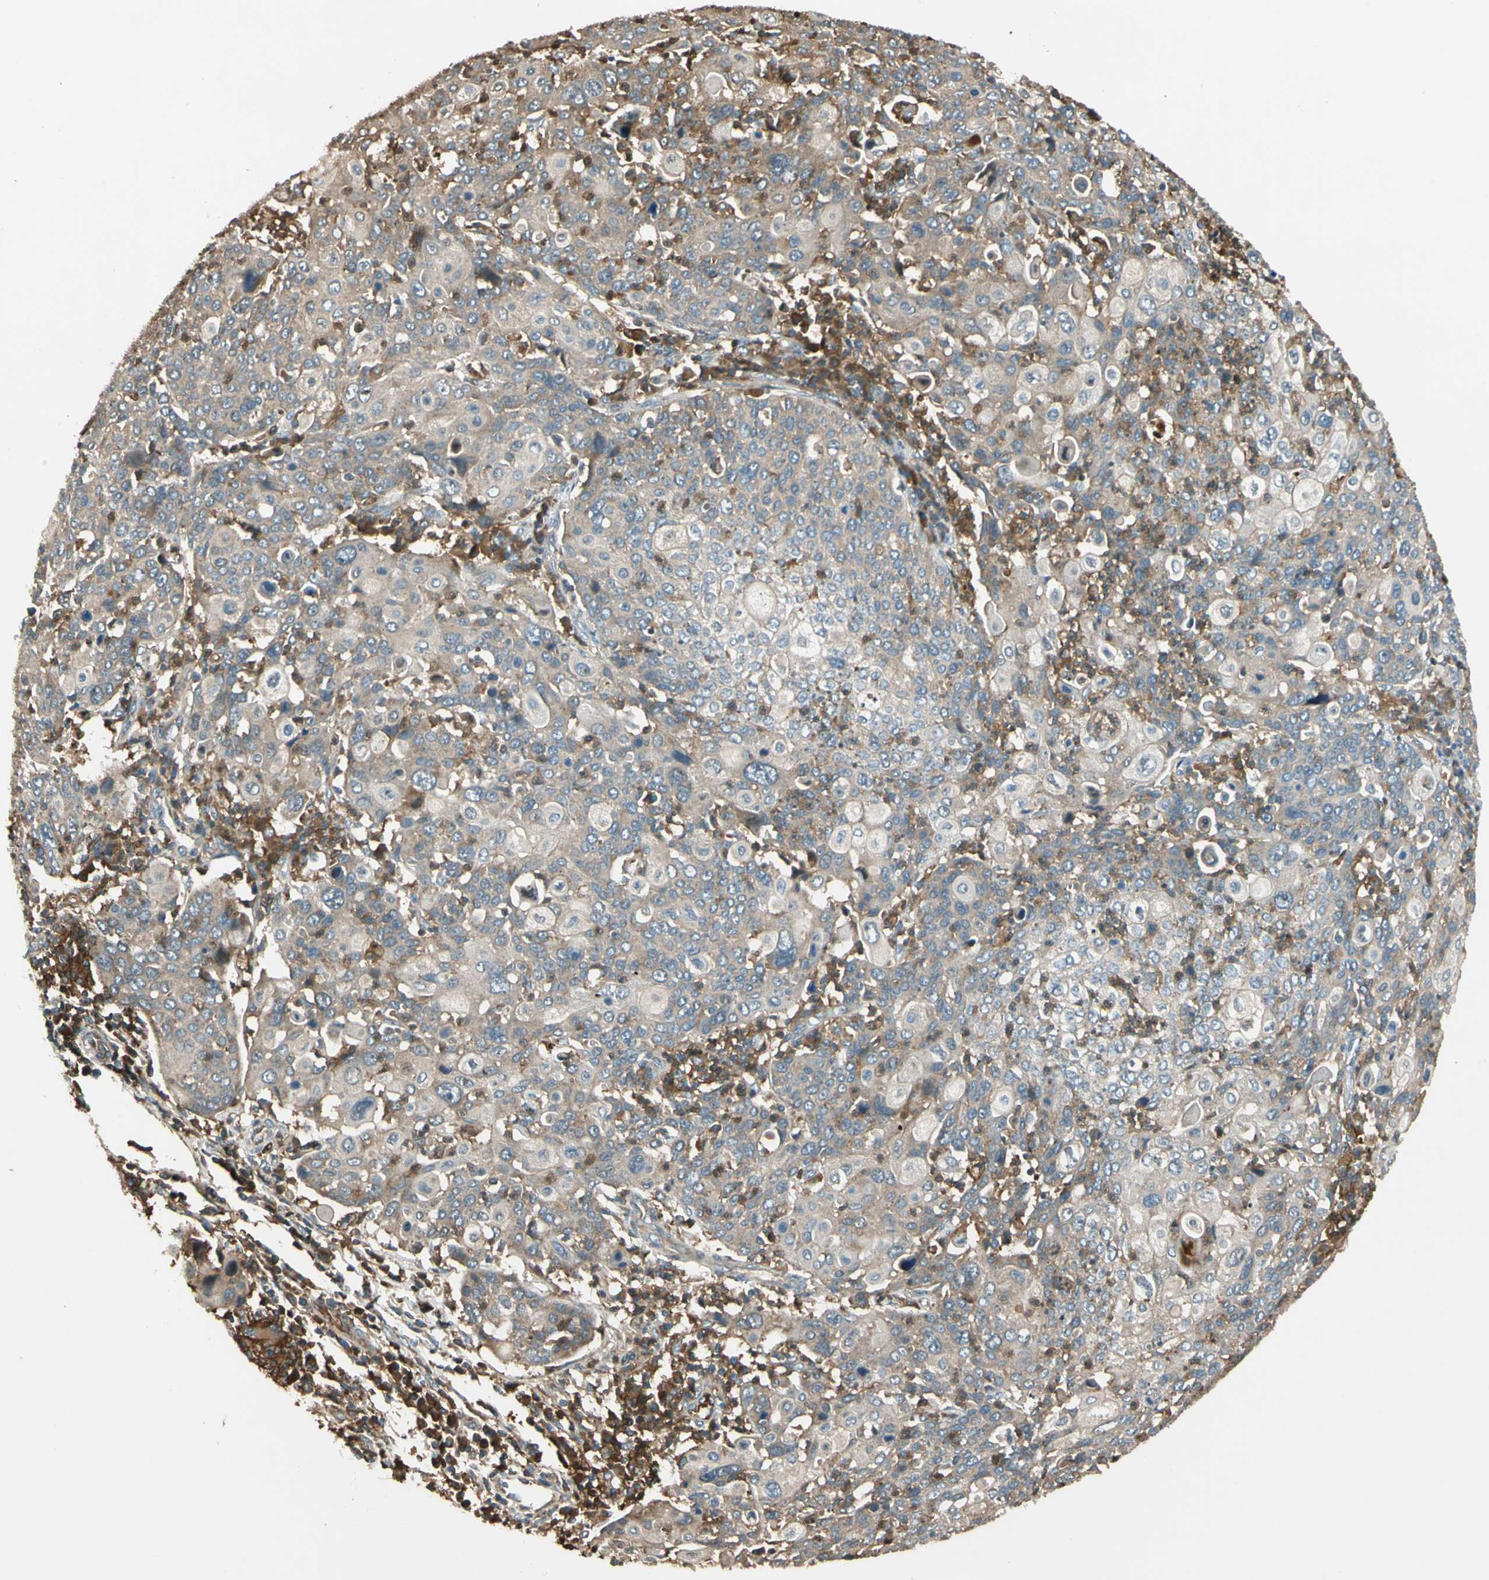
{"staining": {"intensity": "weak", "quantity": ">75%", "location": "cytoplasmic/membranous"}, "tissue": "cervical cancer", "cell_type": "Tumor cells", "image_type": "cancer", "snomed": [{"axis": "morphology", "description": "Squamous cell carcinoma, NOS"}, {"axis": "topography", "description": "Cervix"}], "caption": "This photomicrograph reveals IHC staining of human cervical cancer, with low weak cytoplasmic/membranous staining in approximately >75% of tumor cells.", "gene": "STX11", "patient": {"sex": "female", "age": 40}}